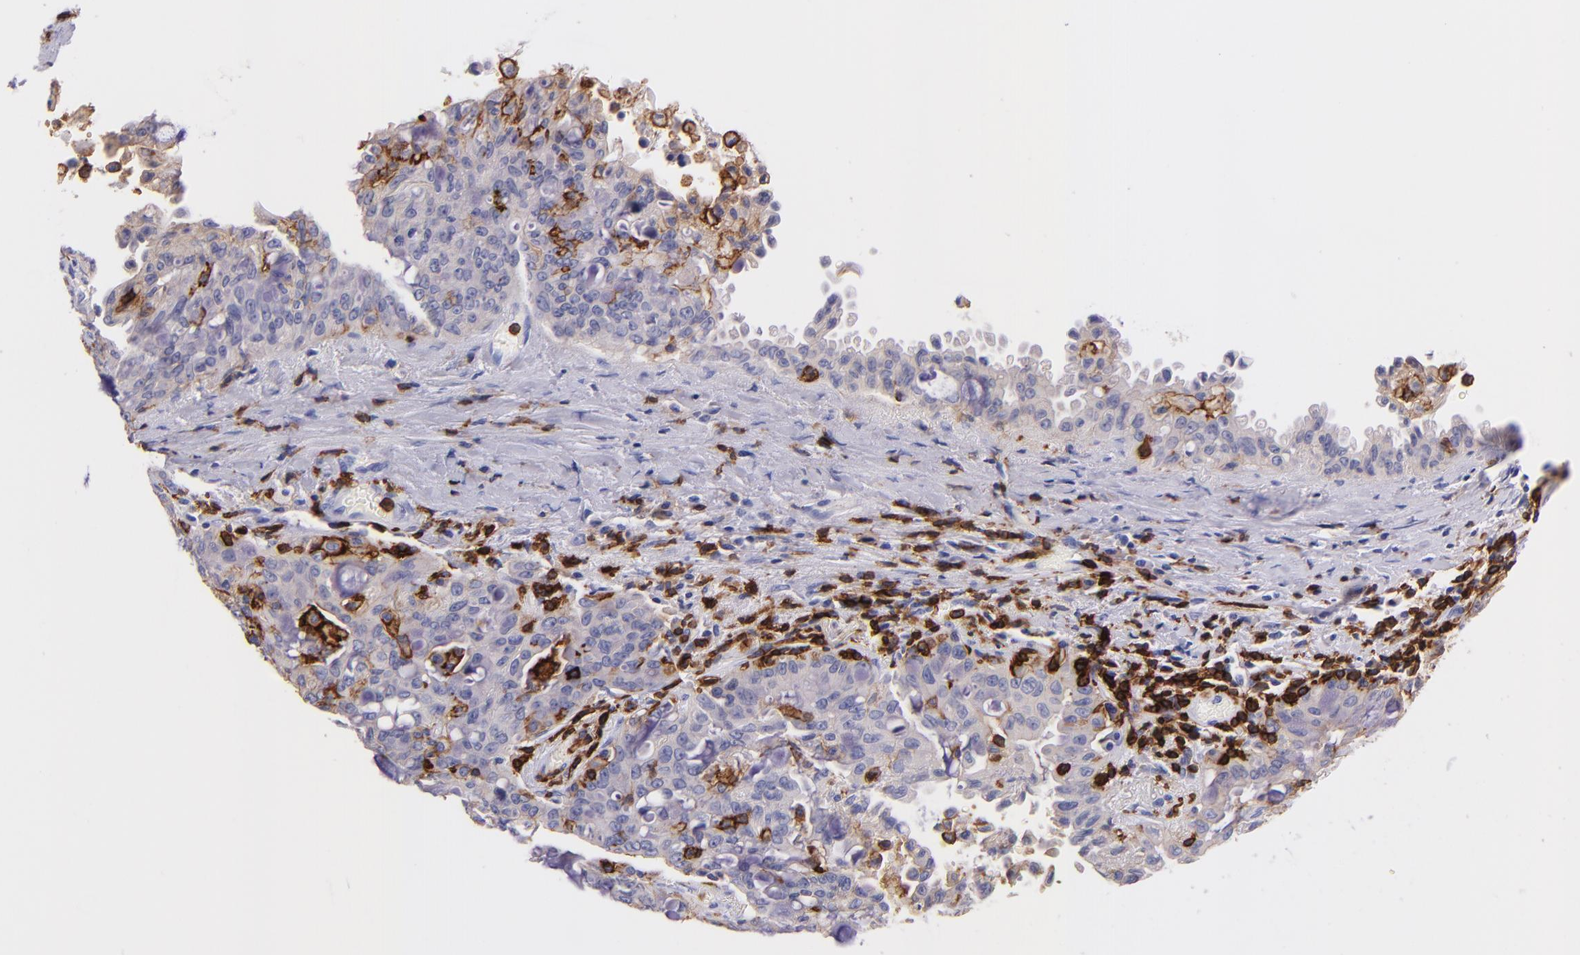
{"staining": {"intensity": "weak", "quantity": "<25%", "location": "cytoplasmic/membranous"}, "tissue": "lung cancer", "cell_type": "Tumor cells", "image_type": "cancer", "snomed": [{"axis": "morphology", "description": "Adenocarcinoma, NOS"}, {"axis": "topography", "description": "Lung"}], "caption": "High power microscopy histopathology image of an immunohistochemistry photomicrograph of lung cancer (adenocarcinoma), revealing no significant expression in tumor cells. Nuclei are stained in blue.", "gene": "SPN", "patient": {"sex": "female", "age": 44}}